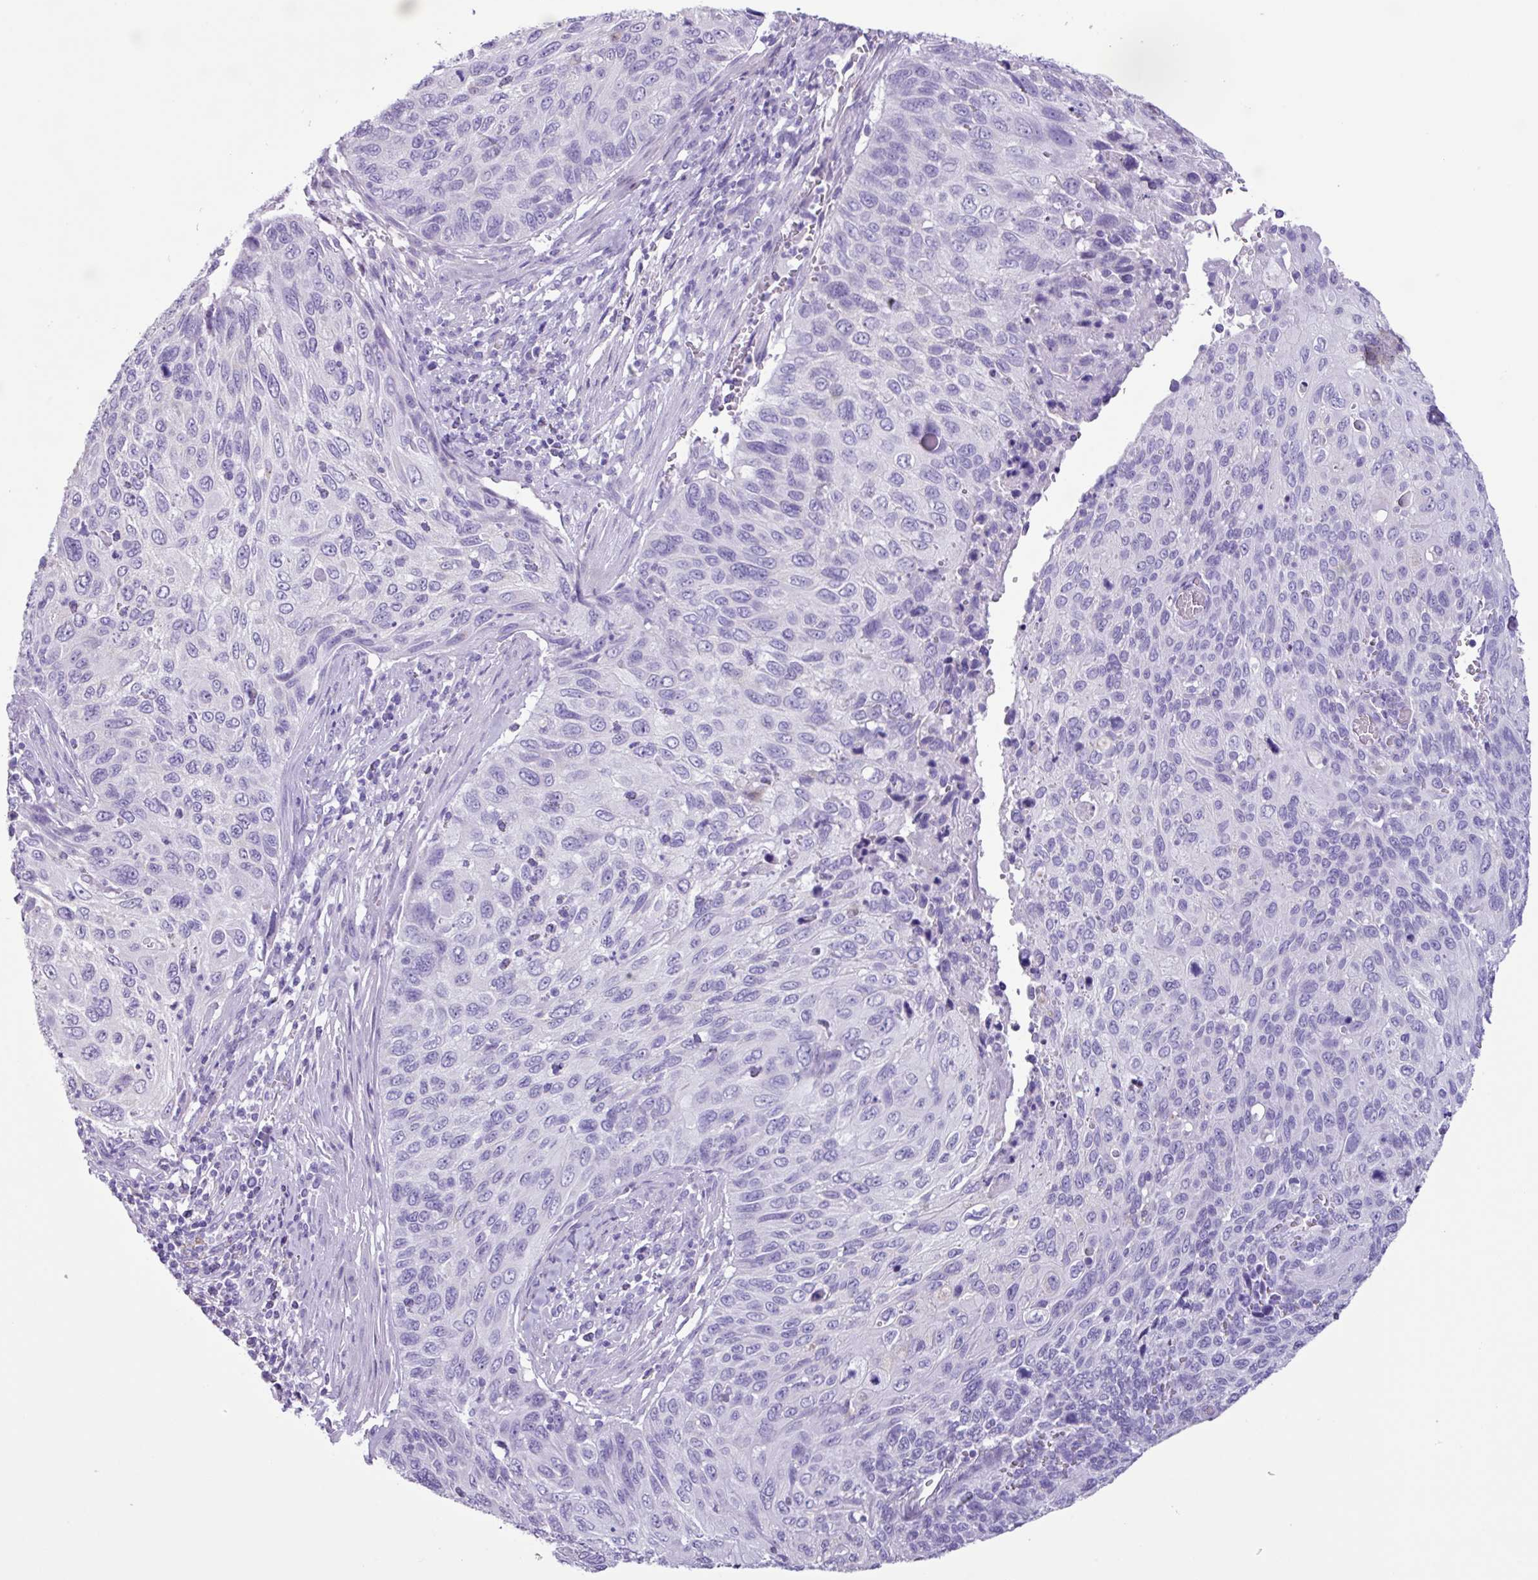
{"staining": {"intensity": "negative", "quantity": "none", "location": "none"}, "tissue": "cervical cancer", "cell_type": "Tumor cells", "image_type": "cancer", "snomed": [{"axis": "morphology", "description": "Squamous cell carcinoma, NOS"}, {"axis": "topography", "description": "Cervix"}], "caption": "Immunohistochemical staining of human cervical squamous cell carcinoma reveals no significant expression in tumor cells.", "gene": "AGO3", "patient": {"sex": "female", "age": 70}}